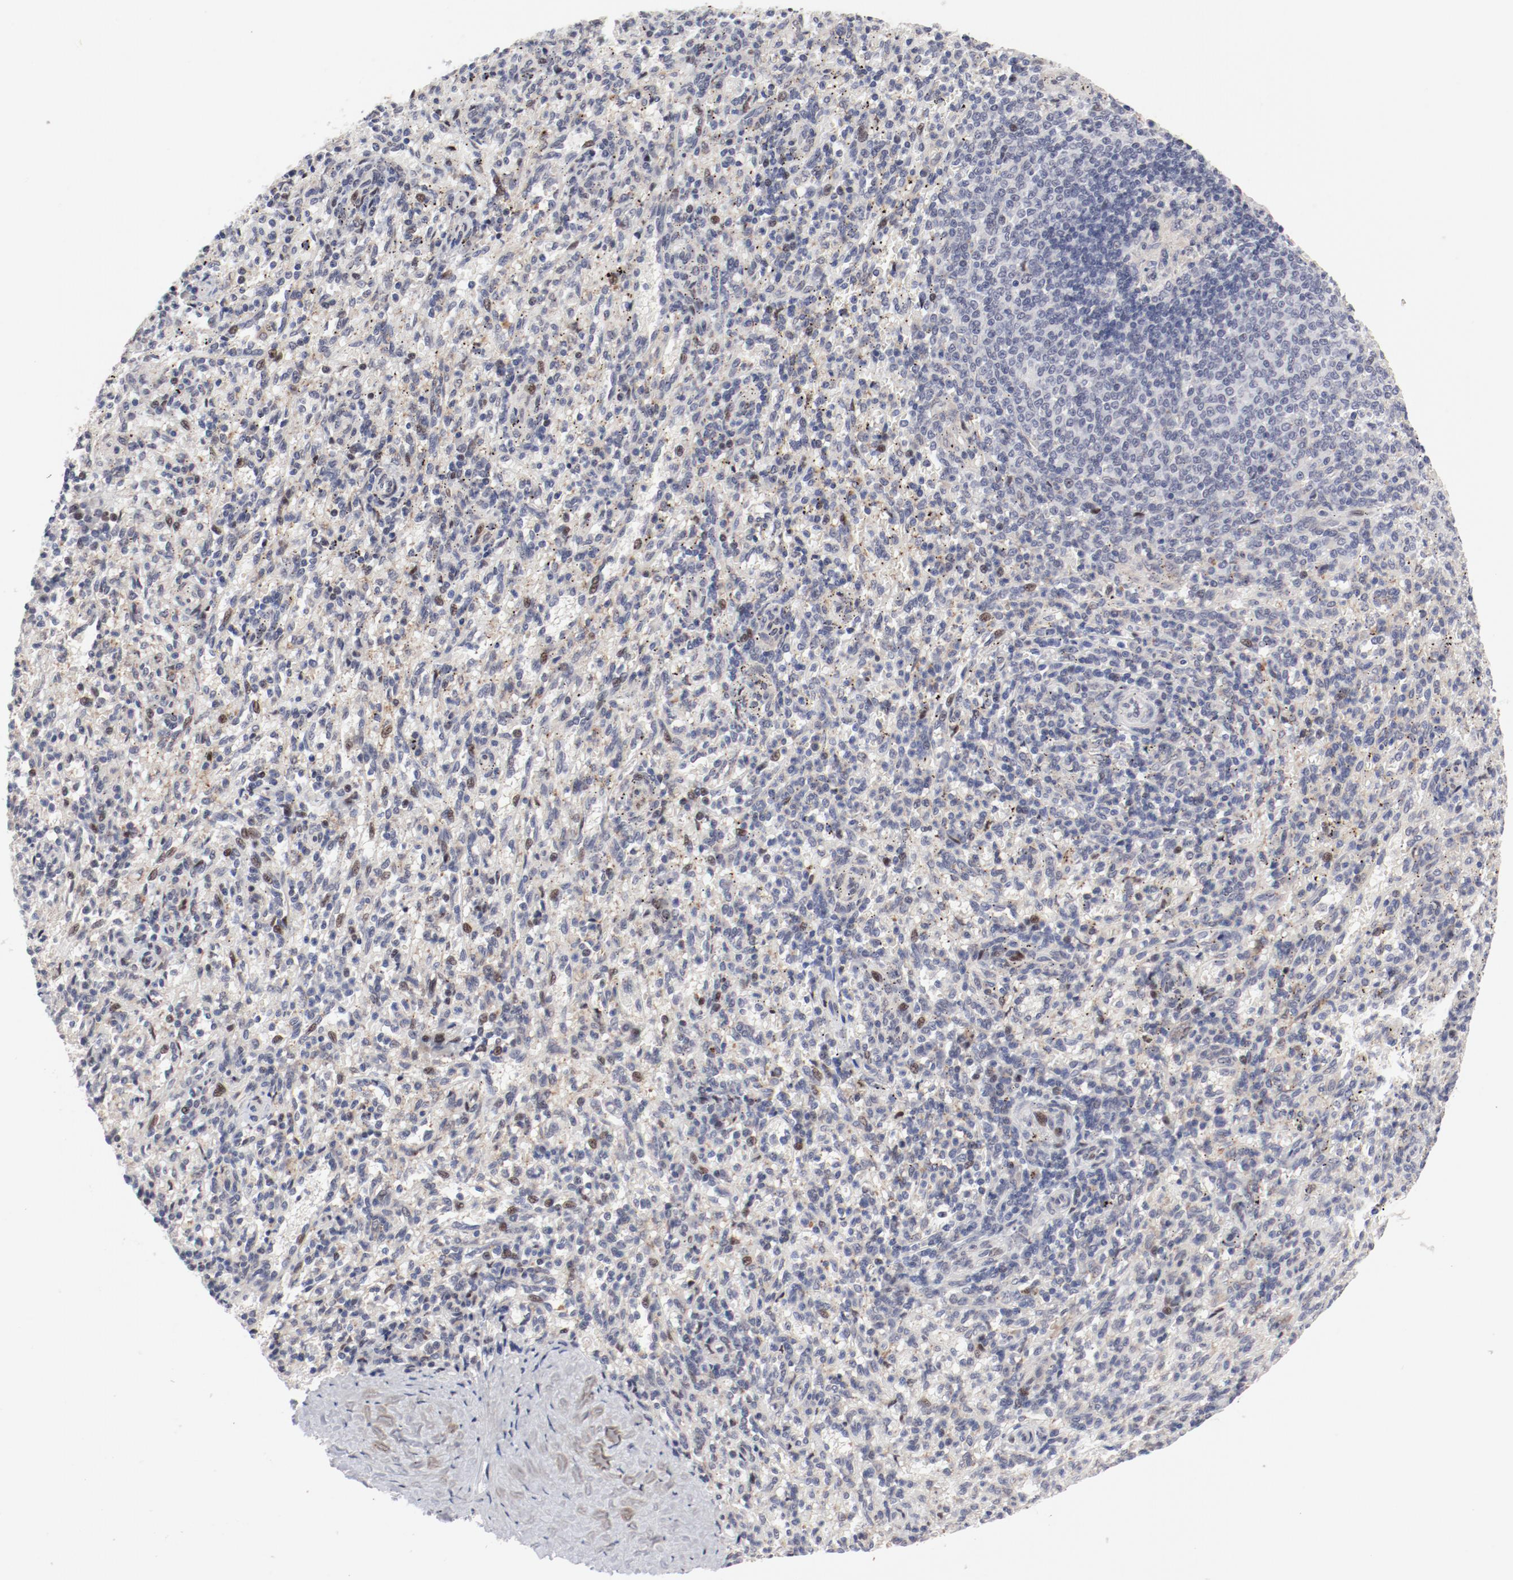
{"staining": {"intensity": "weak", "quantity": "<25%", "location": "cytoplasmic/membranous"}, "tissue": "spleen", "cell_type": "Cells in red pulp", "image_type": "normal", "snomed": [{"axis": "morphology", "description": "Normal tissue, NOS"}, {"axis": "topography", "description": "Spleen"}], "caption": "Normal spleen was stained to show a protein in brown. There is no significant staining in cells in red pulp.", "gene": "FSCB", "patient": {"sex": "female", "age": 10}}